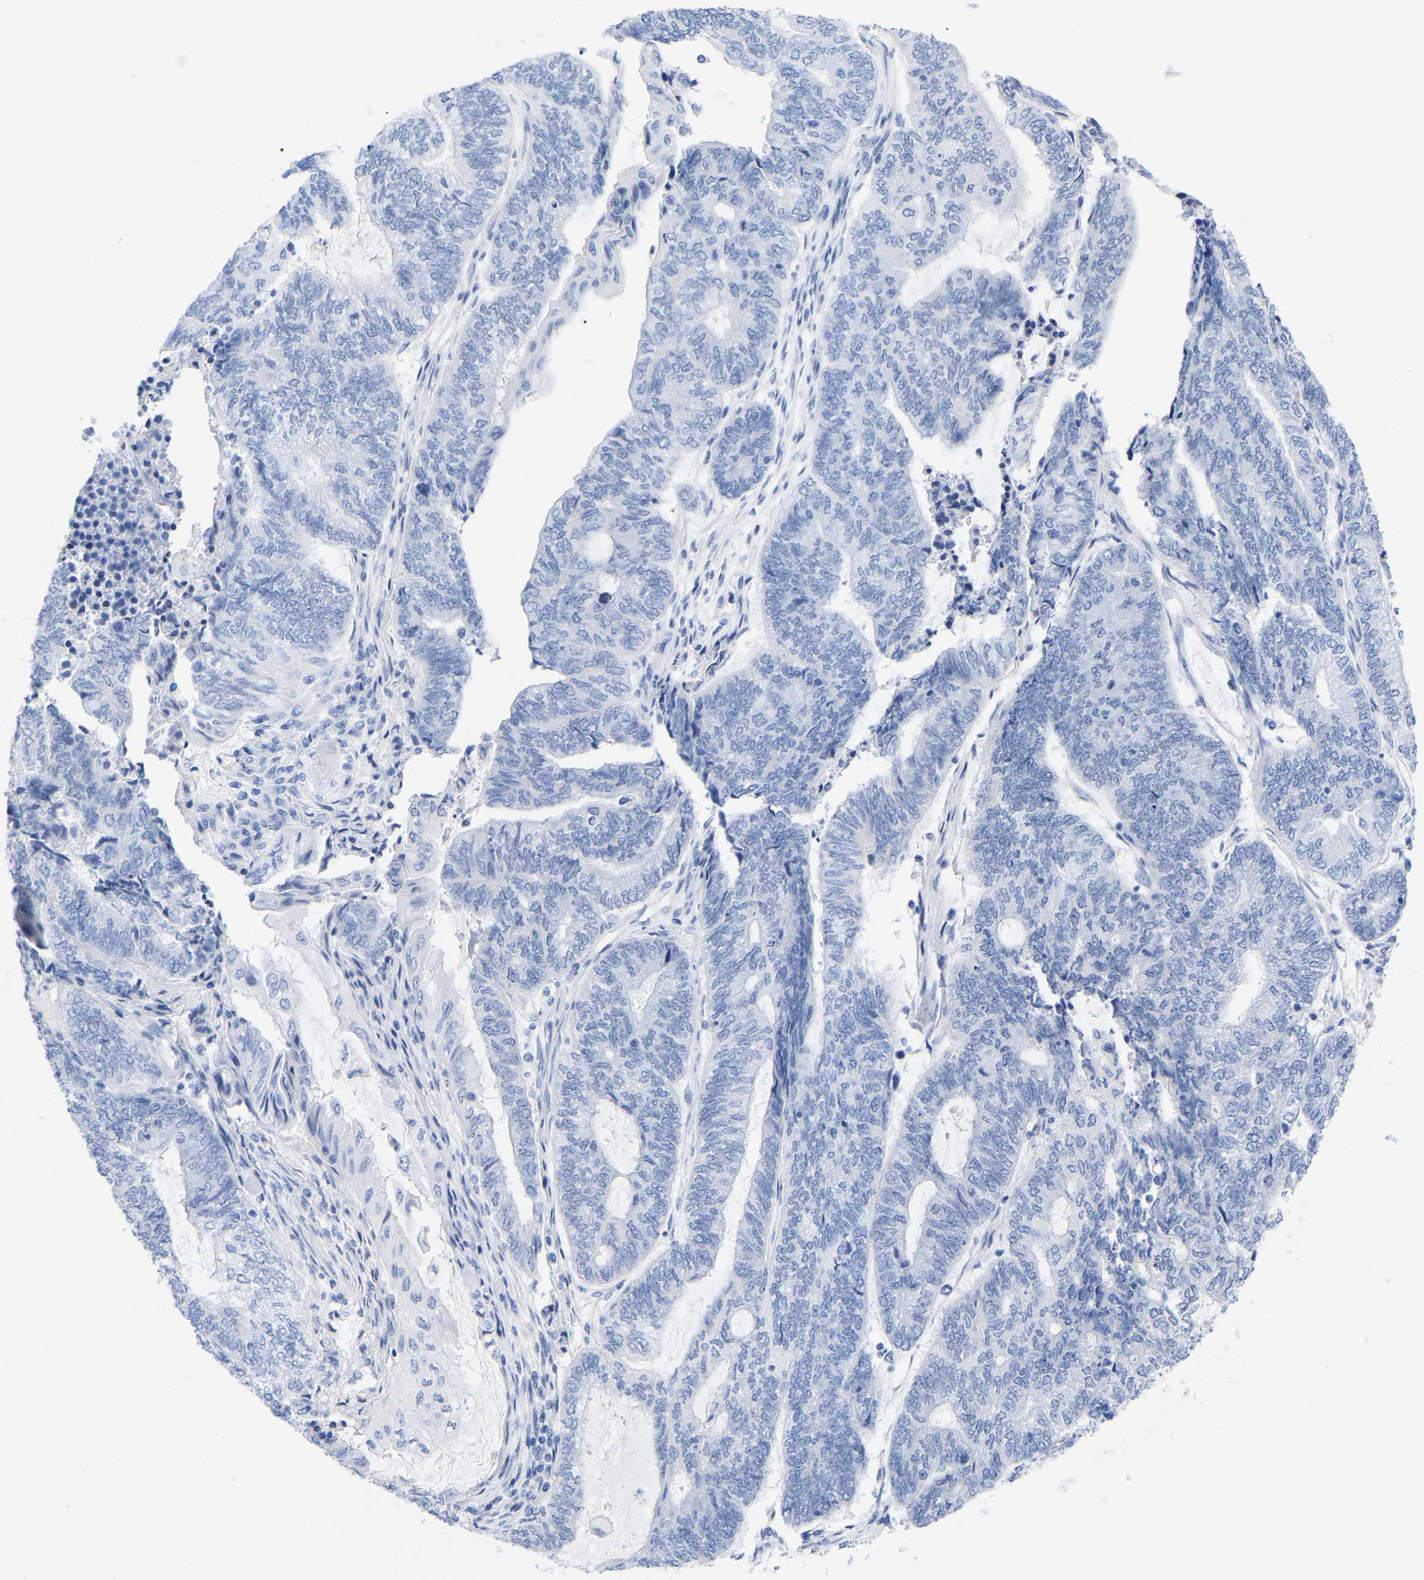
{"staining": {"intensity": "negative", "quantity": "none", "location": "none"}, "tissue": "endometrial cancer", "cell_type": "Tumor cells", "image_type": "cancer", "snomed": [{"axis": "morphology", "description": "Adenocarcinoma, NOS"}, {"axis": "topography", "description": "Uterus"}, {"axis": "topography", "description": "Endometrium"}], "caption": "The immunohistochemistry histopathology image has no significant staining in tumor cells of endometrial cancer tissue.", "gene": "ZNF629", "patient": {"sex": "female", "age": 70}}